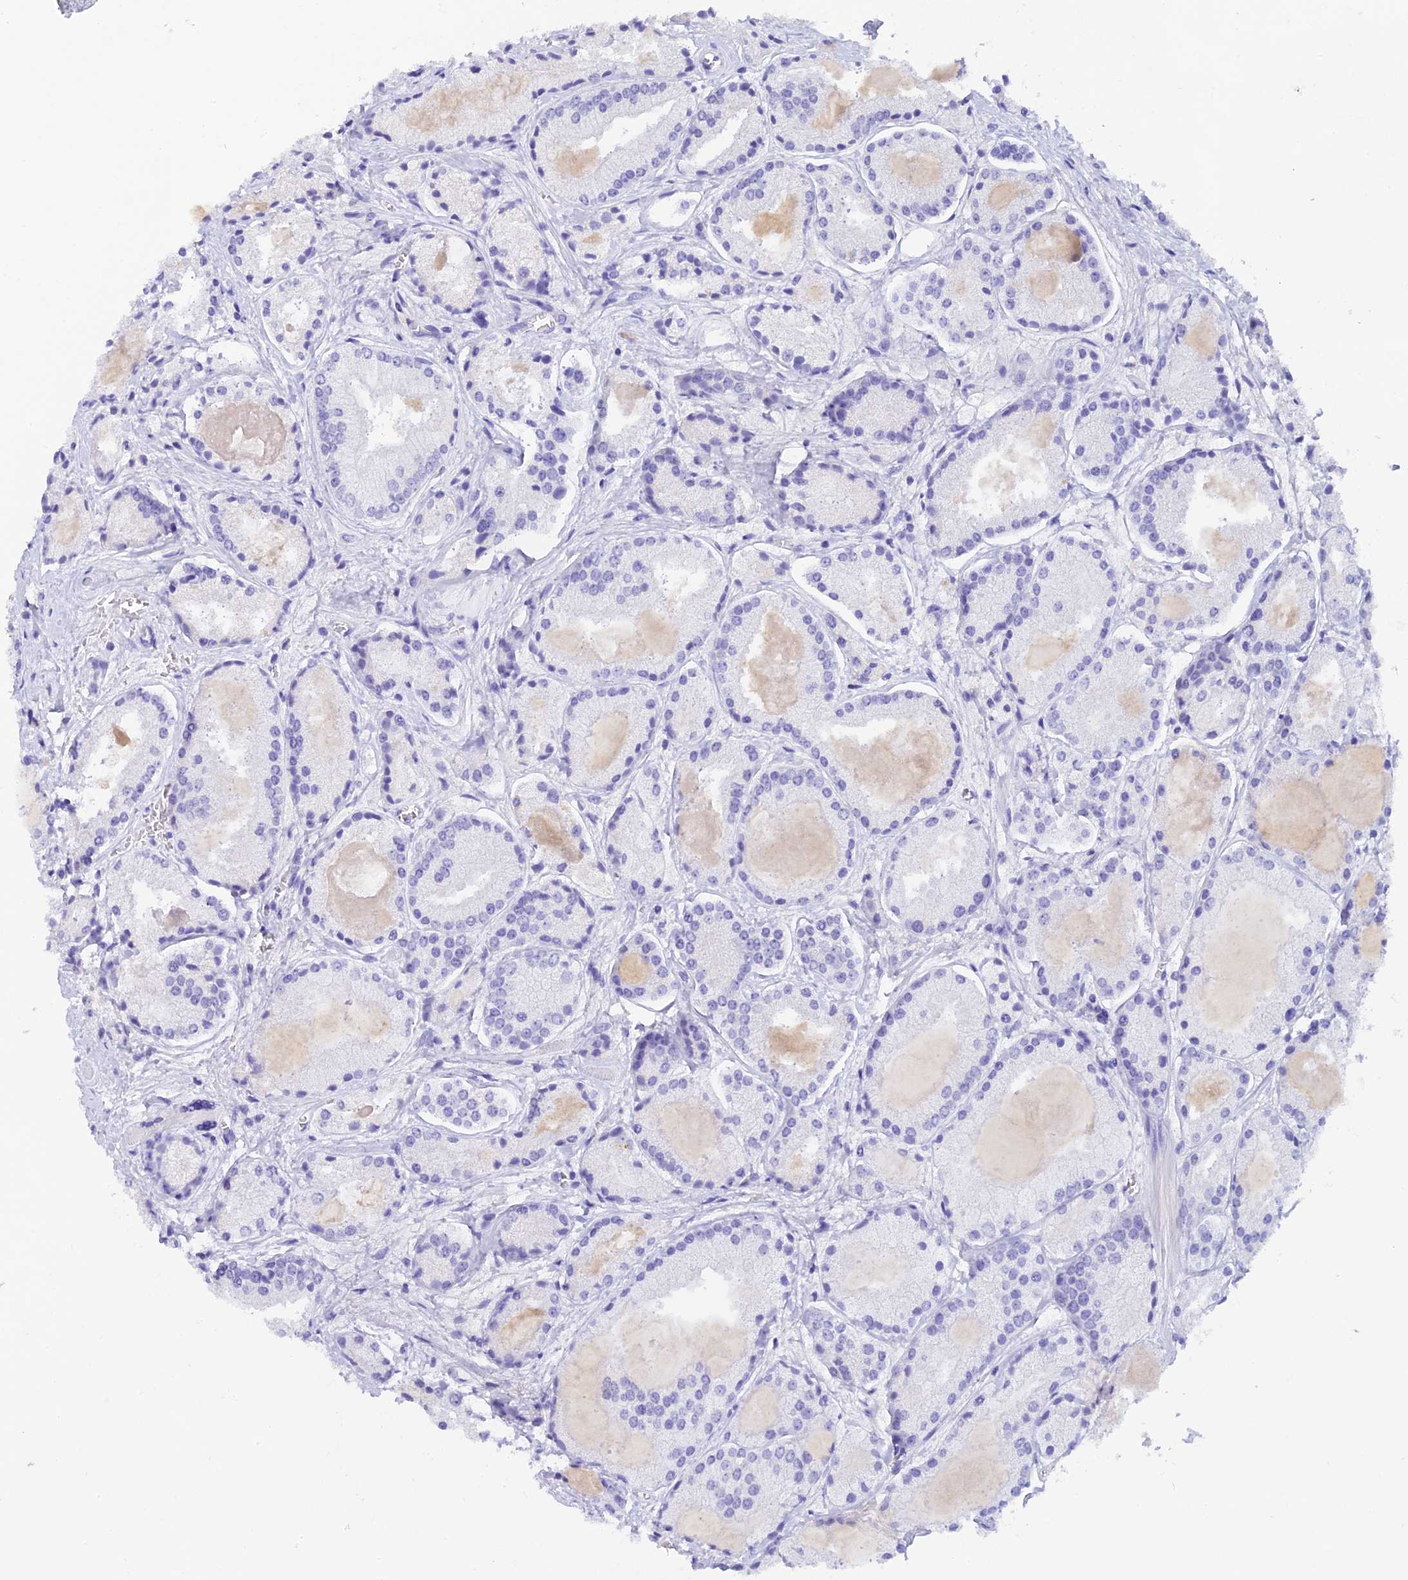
{"staining": {"intensity": "negative", "quantity": "none", "location": "none"}, "tissue": "prostate cancer", "cell_type": "Tumor cells", "image_type": "cancer", "snomed": [{"axis": "morphology", "description": "Adenocarcinoma, High grade"}, {"axis": "topography", "description": "Prostate"}], "caption": "IHC of prostate cancer (high-grade adenocarcinoma) exhibits no positivity in tumor cells.", "gene": "C12orf29", "patient": {"sex": "male", "age": 67}}